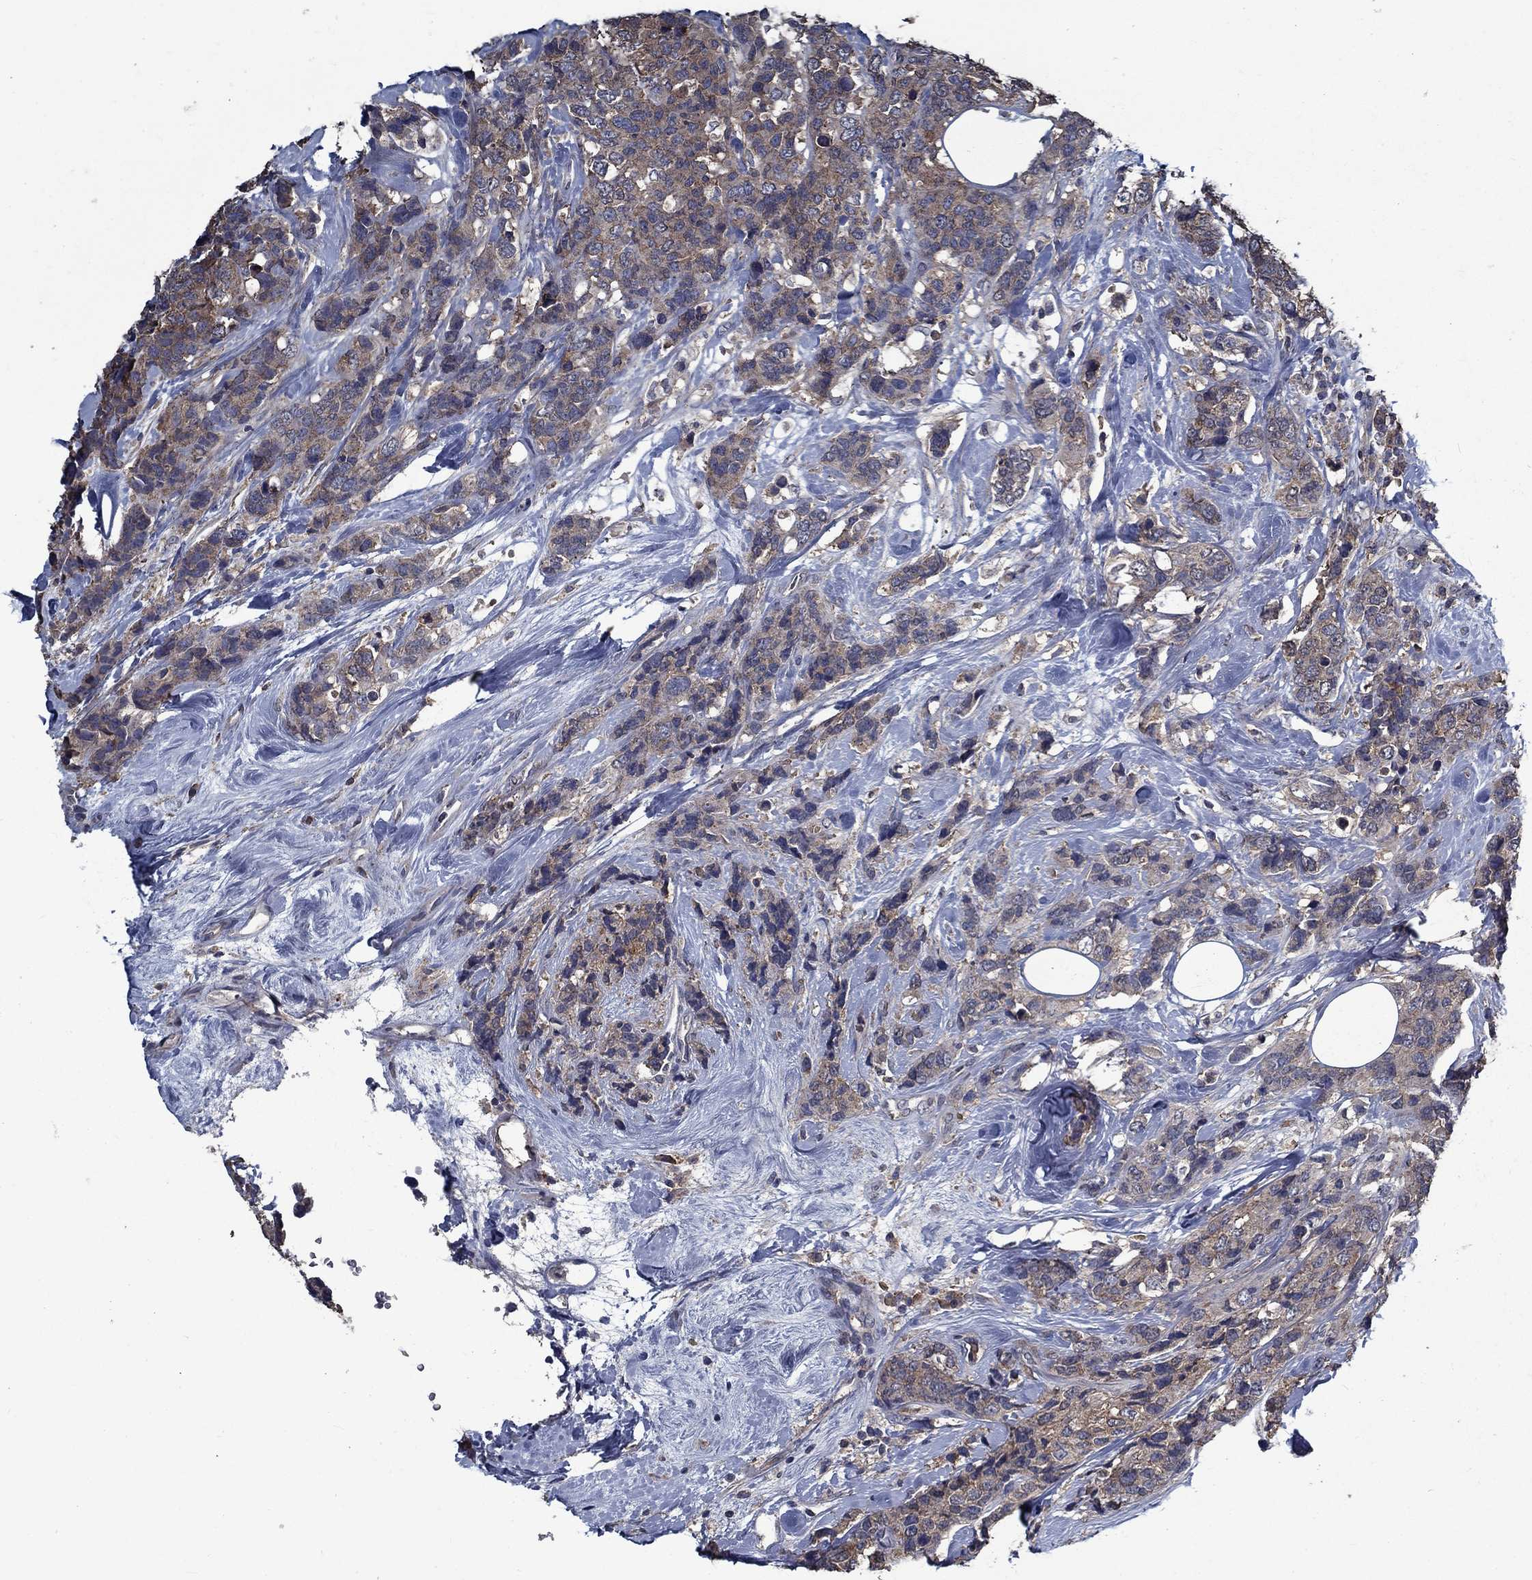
{"staining": {"intensity": "moderate", "quantity": "<25%", "location": "cytoplasmic/membranous"}, "tissue": "breast cancer", "cell_type": "Tumor cells", "image_type": "cancer", "snomed": [{"axis": "morphology", "description": "Lobular carcinoma"}, {"axis": "topography", "description": "Breast"}], "caption": "Breast cancer stained with a brown dye demonstrates moderate cytoplasmic/membranous positive staining in approximately <25% of tumor cells.", "gene": "SLC44A1", "patient": {"sex": "female", "age": 59}}